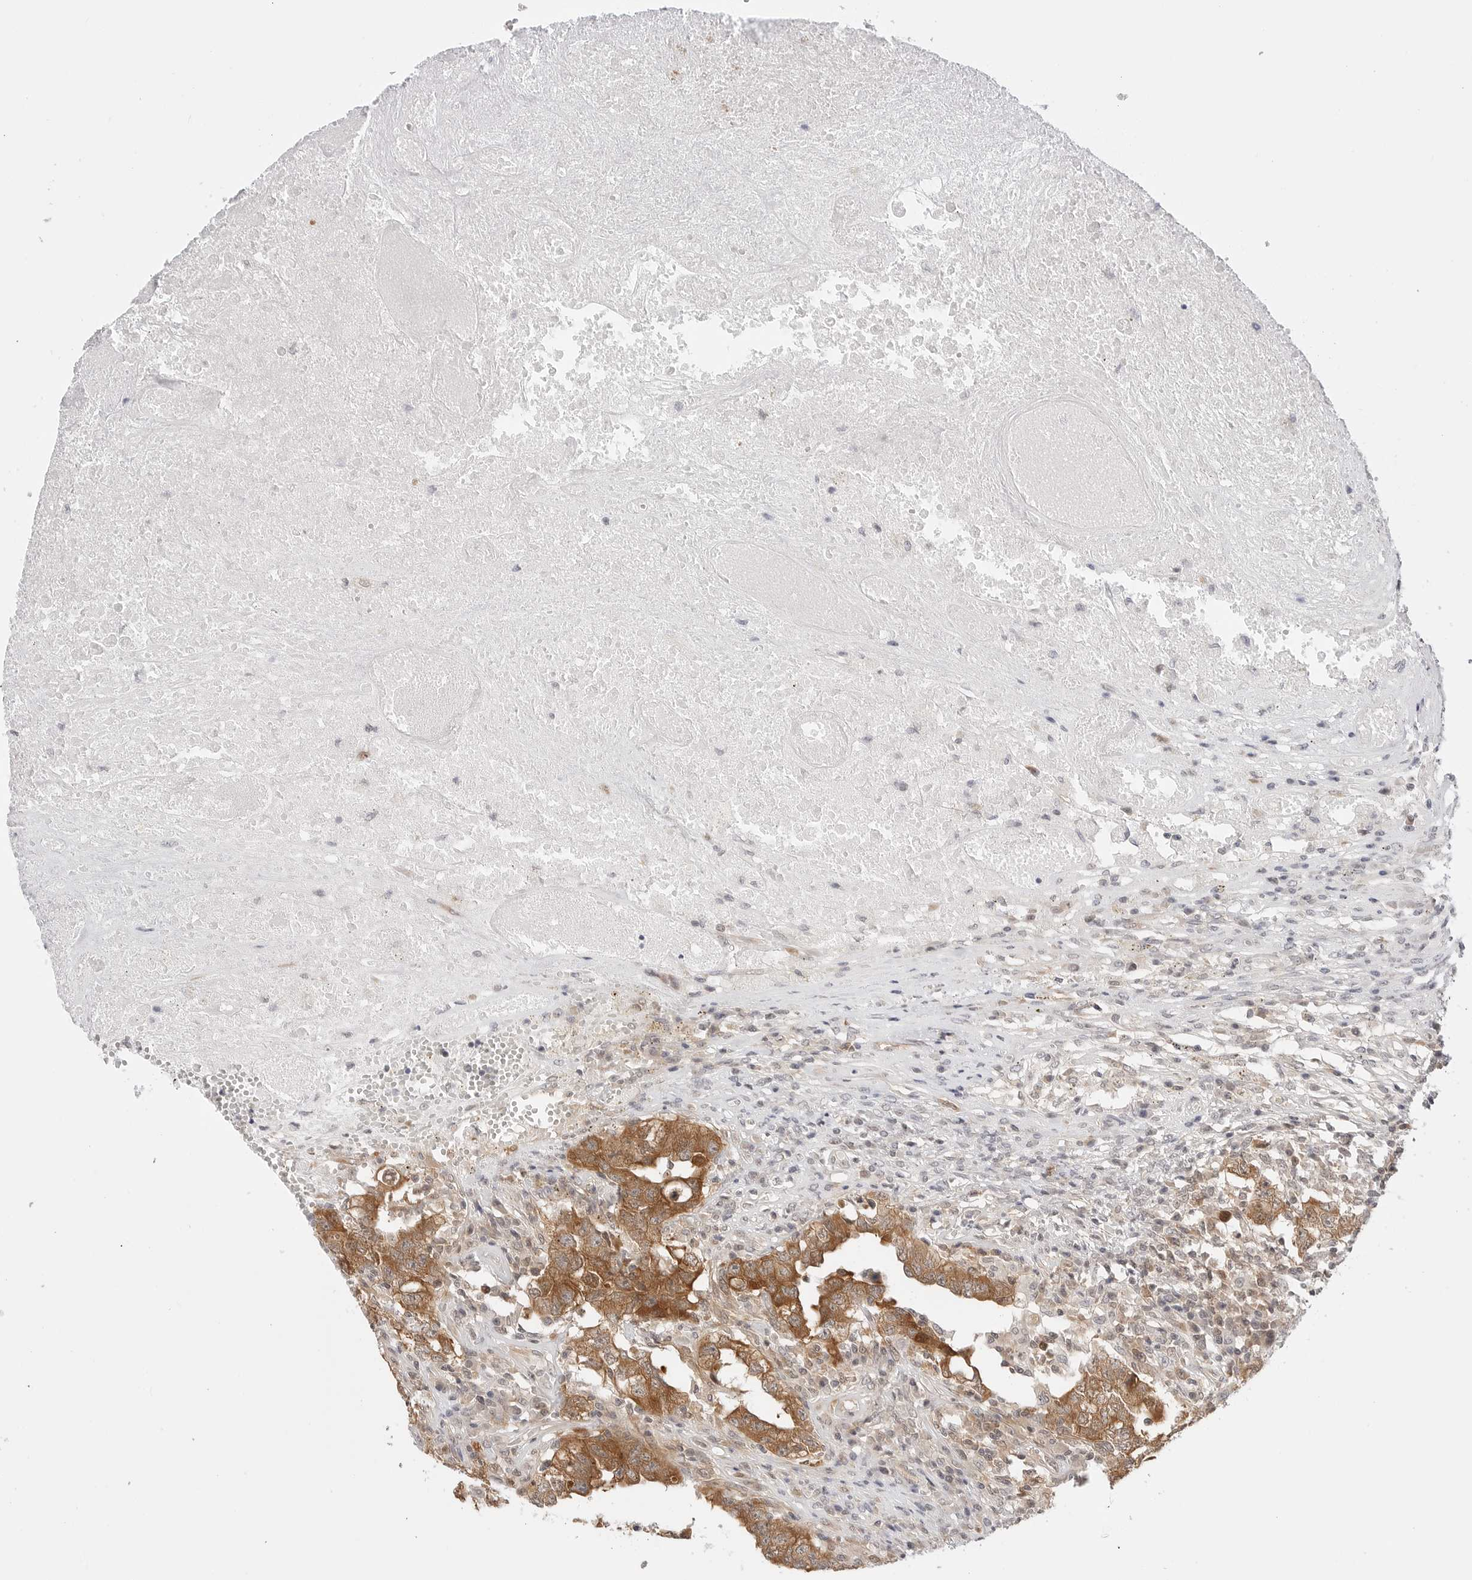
{"staining": {"intensity": "moderate", "quantity": ">75%", "location": "cytoplasmic/membranous"}, "tissue": "testis cancer", "cell_type": "Tumor cells", "image_type": "cancer", "snomed": [{"axis": "morphology", "description": "Carcinoma, Embryonal, NOS"}, {"axis": "topography", "description": "Testis"}], "caption": "Immunohistochemical staining of human embryonal carcinoma (testis) demonstrates medium levels of moderate cytoplasmic/membranous positivity in approximately >75% of tumor cells. (DAB IHC, brown staining for protein, blue staining for nuclei).", "gene": "NUDC", "patient": {"sex": "male", "age": 26}}